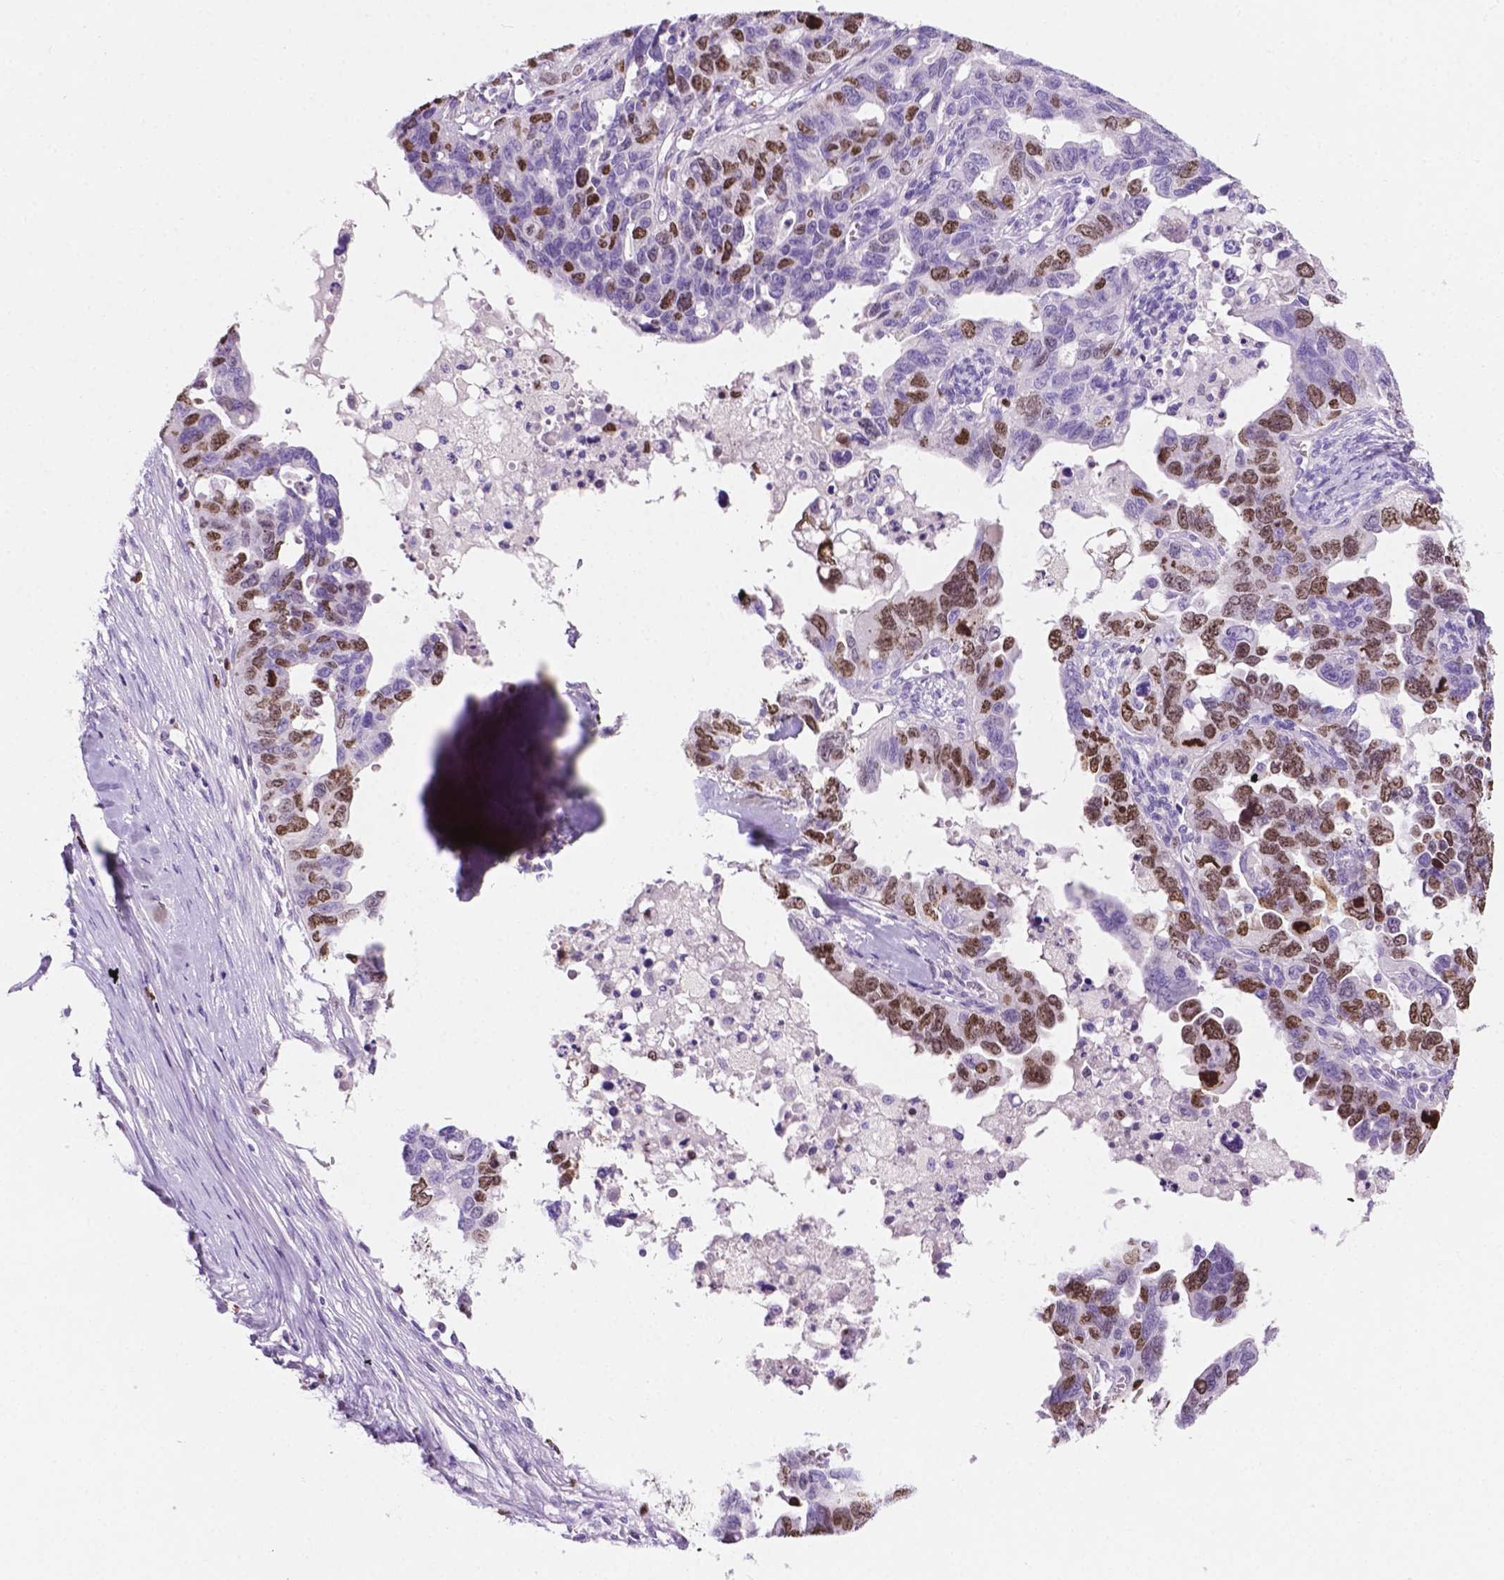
{"staining": {"intensity": "moderate", "quantity": "25%-75%", "location": "nuclear"}, "tissue": "ovarian cancer", "cell_type": "Tumor cells", "image_type": "cancer", "snomed": [{"axis": "morphology", "description": "Cystadenocarcinoma, serous, NOS"}, {"axis": "topography", "description": "Ovary"}], "caption": "Ovarian serous cystadenocarcinoma stained with a brown dye shows moderate nuclear positive staining in about 25%-75% of tumor cells.", "gene": "SIAH2", "patient": {"sex": "female", "age": 69}}